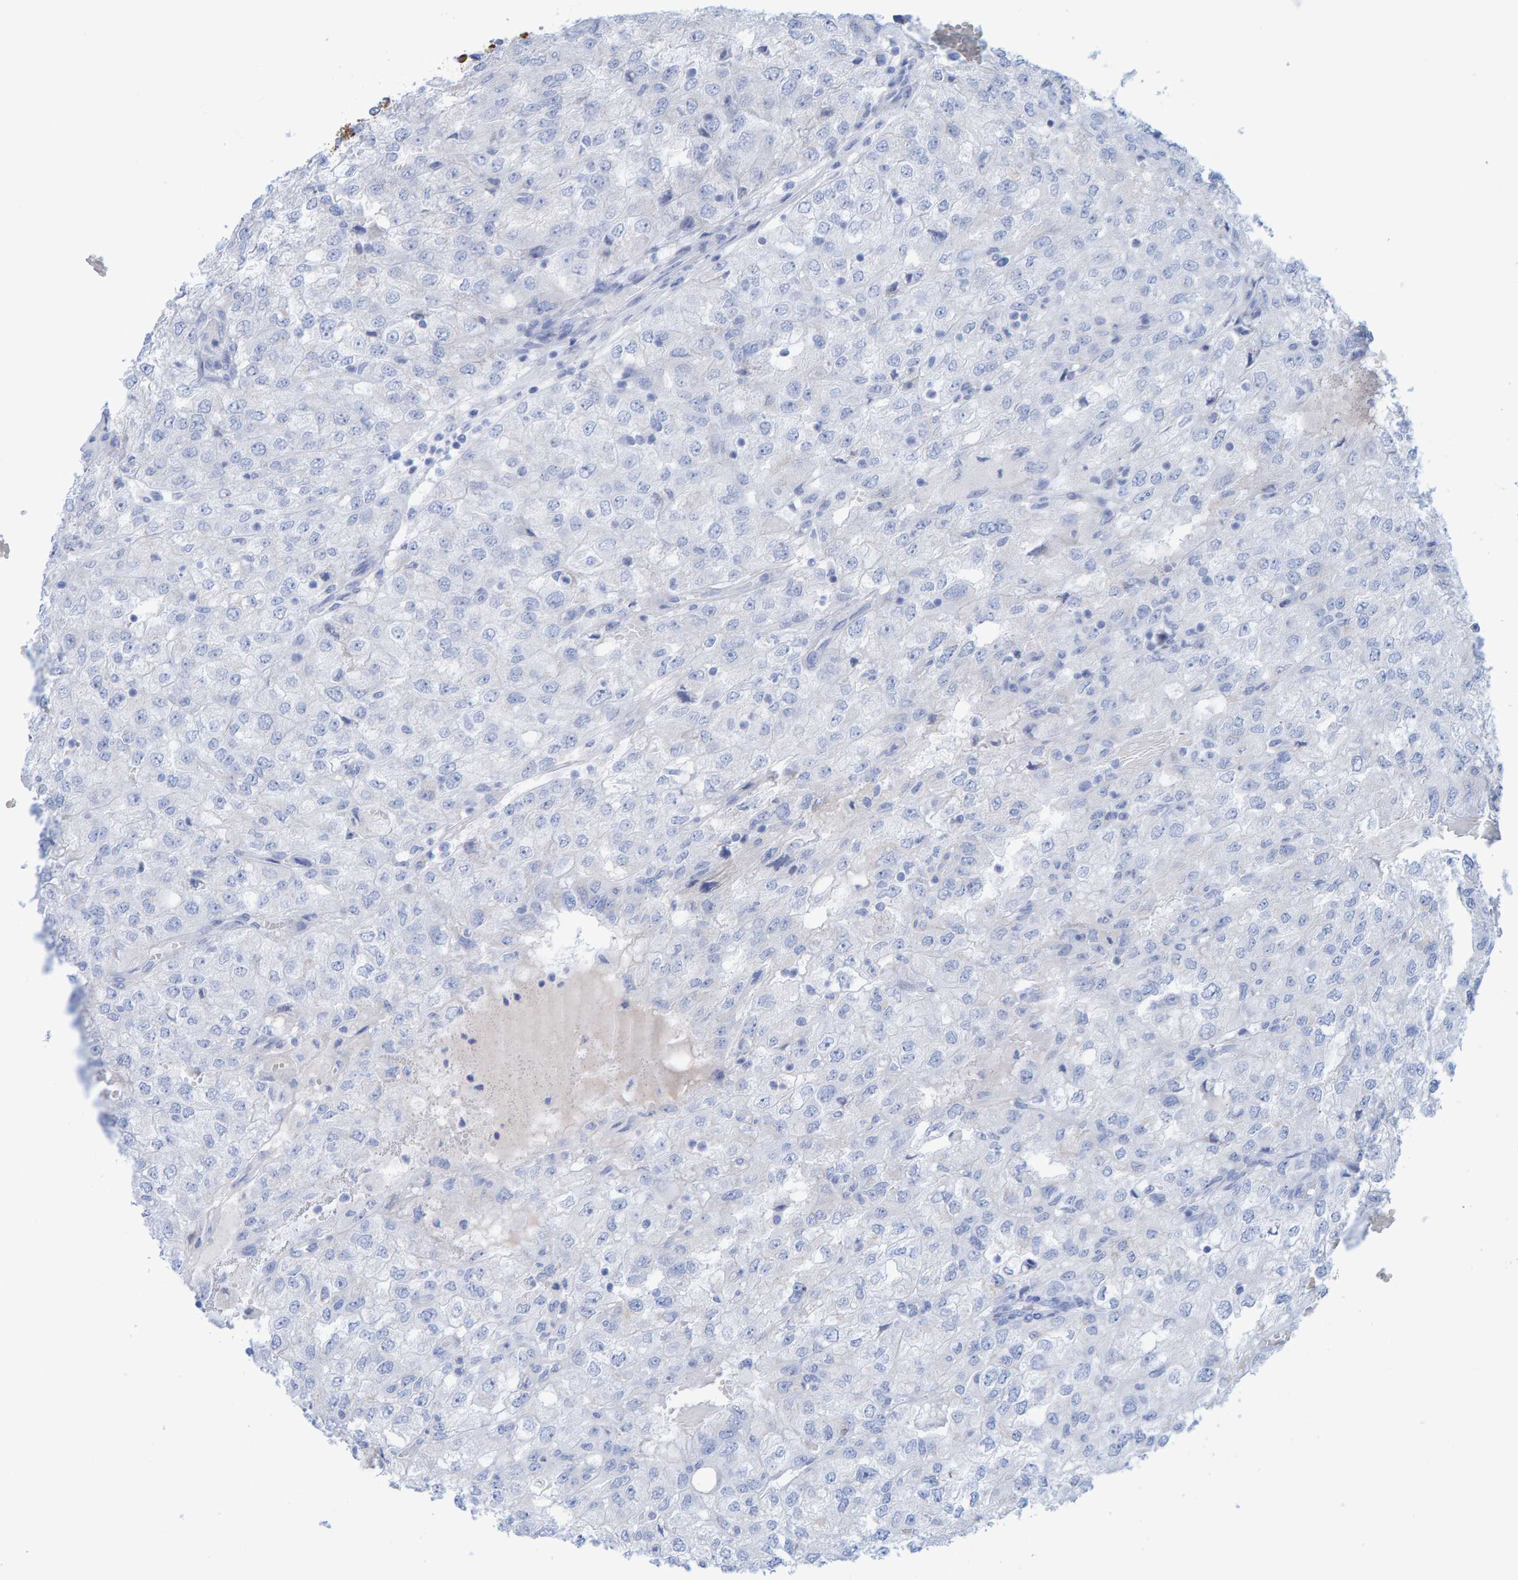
{"staining": {"intensity": "negative", "quantity": "none", "location": "none"}, "tissue": "renal cancer", "cell_type": "Tumor cells", "image_type": "cancer", "snomed": [{"axis": "morphology", "description": "Adenocarcinoma, NOS"}, {"axis": "topography", "description": "Kidney"}], "caption": "Human renal cancer (adenocarcinoma) stained for a protein using immunohistochemistry reveals no expression in tumor cells.", "gene": "JAKMIP3", "patient": {"sex": "female", "age": 54}}